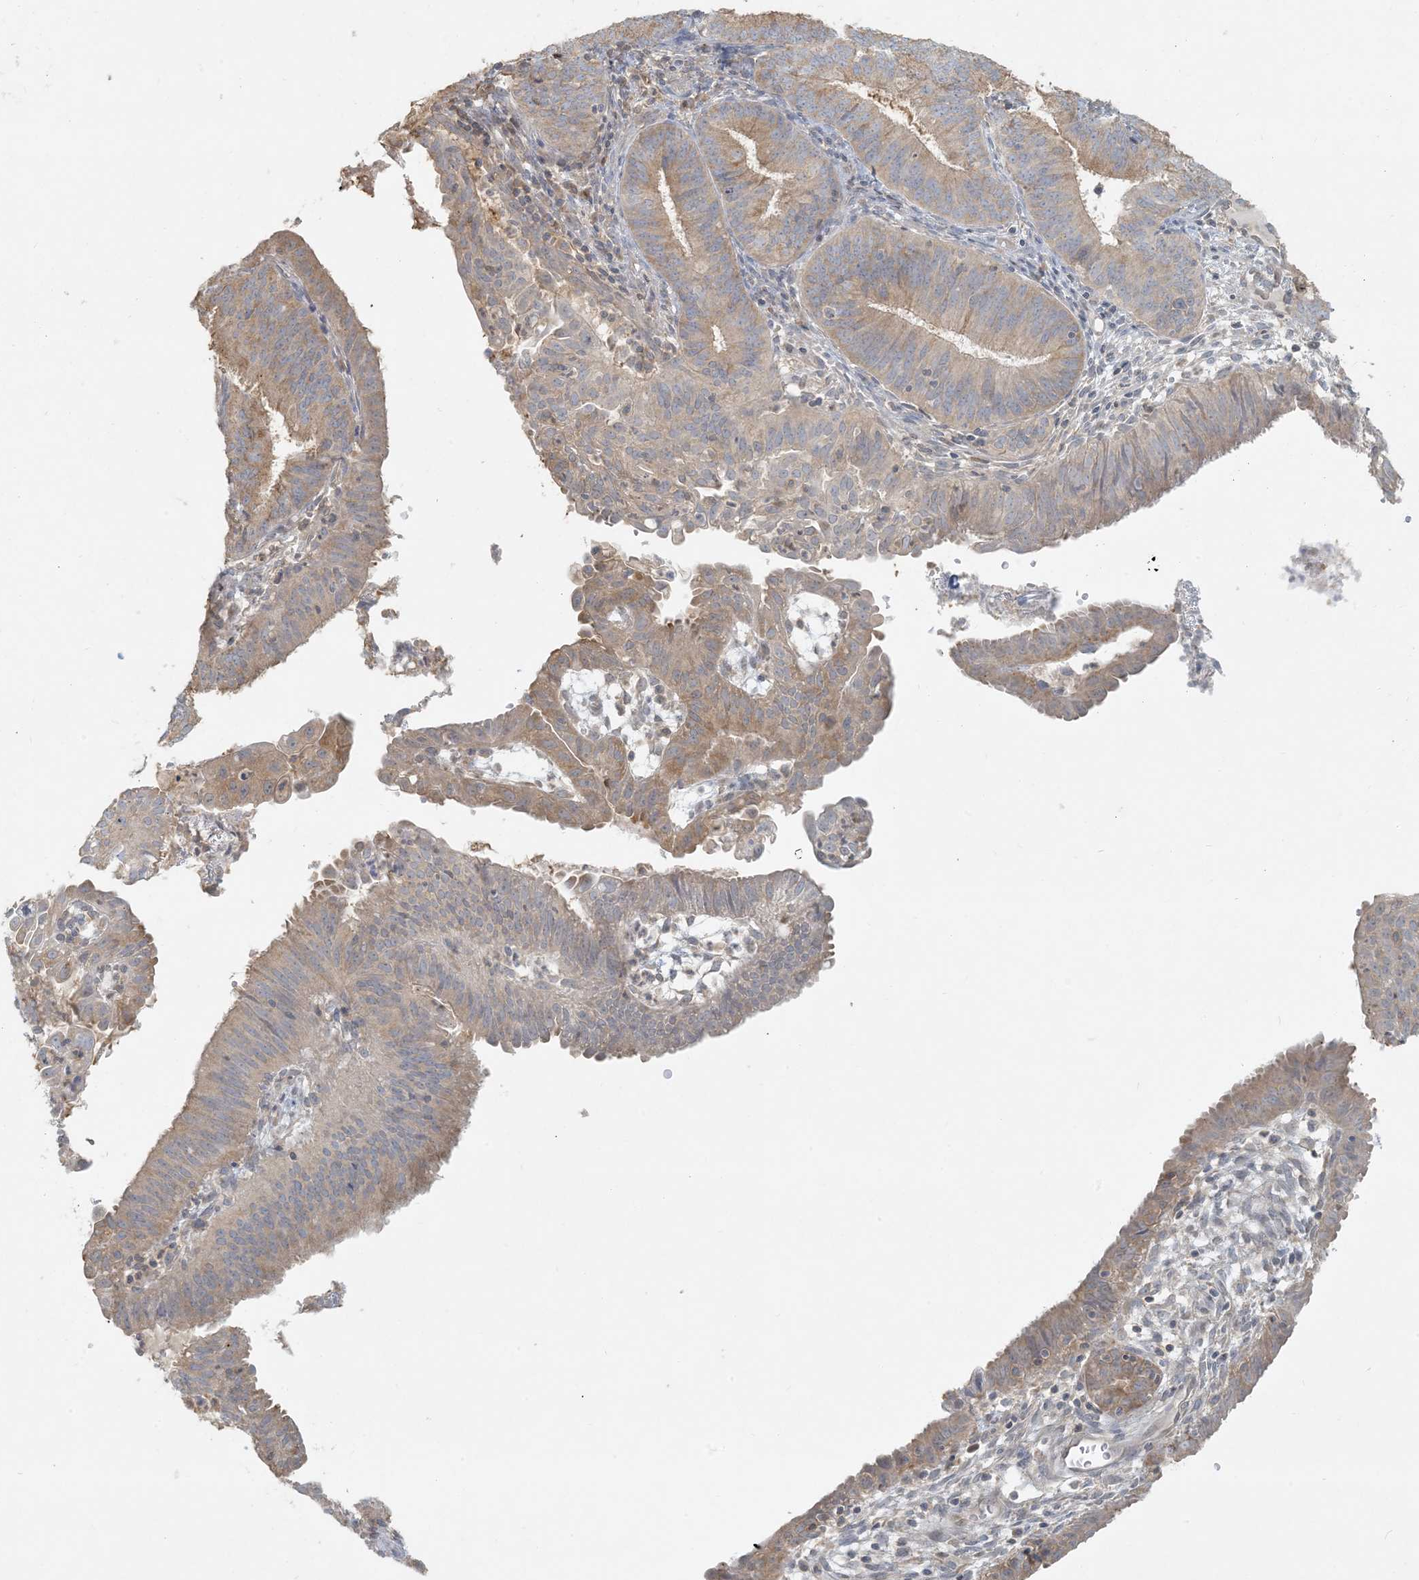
{"staining": {"intensity": "moderate", "quantity": "25%-75%", "location": "cytoplasmic/membranous"}, "tissue": "endometrial cancer", "cell_type": "Tumor cells", "image_type": "cancer", "snomed": [{"axis": "morphology", "description": "Adenocarcinoma, NOS"}, {"axis": "topography", "description": "Endometrium"}], "caption": "Moderate cytoplasmic/membranous staining for a protein is identified in about 25%-75% of tumor cells of adenocarcinoma (endometrial) using immunohistochemistry.", "gene": "HACL1", "patient": {"sex": "female", "age": 51}}